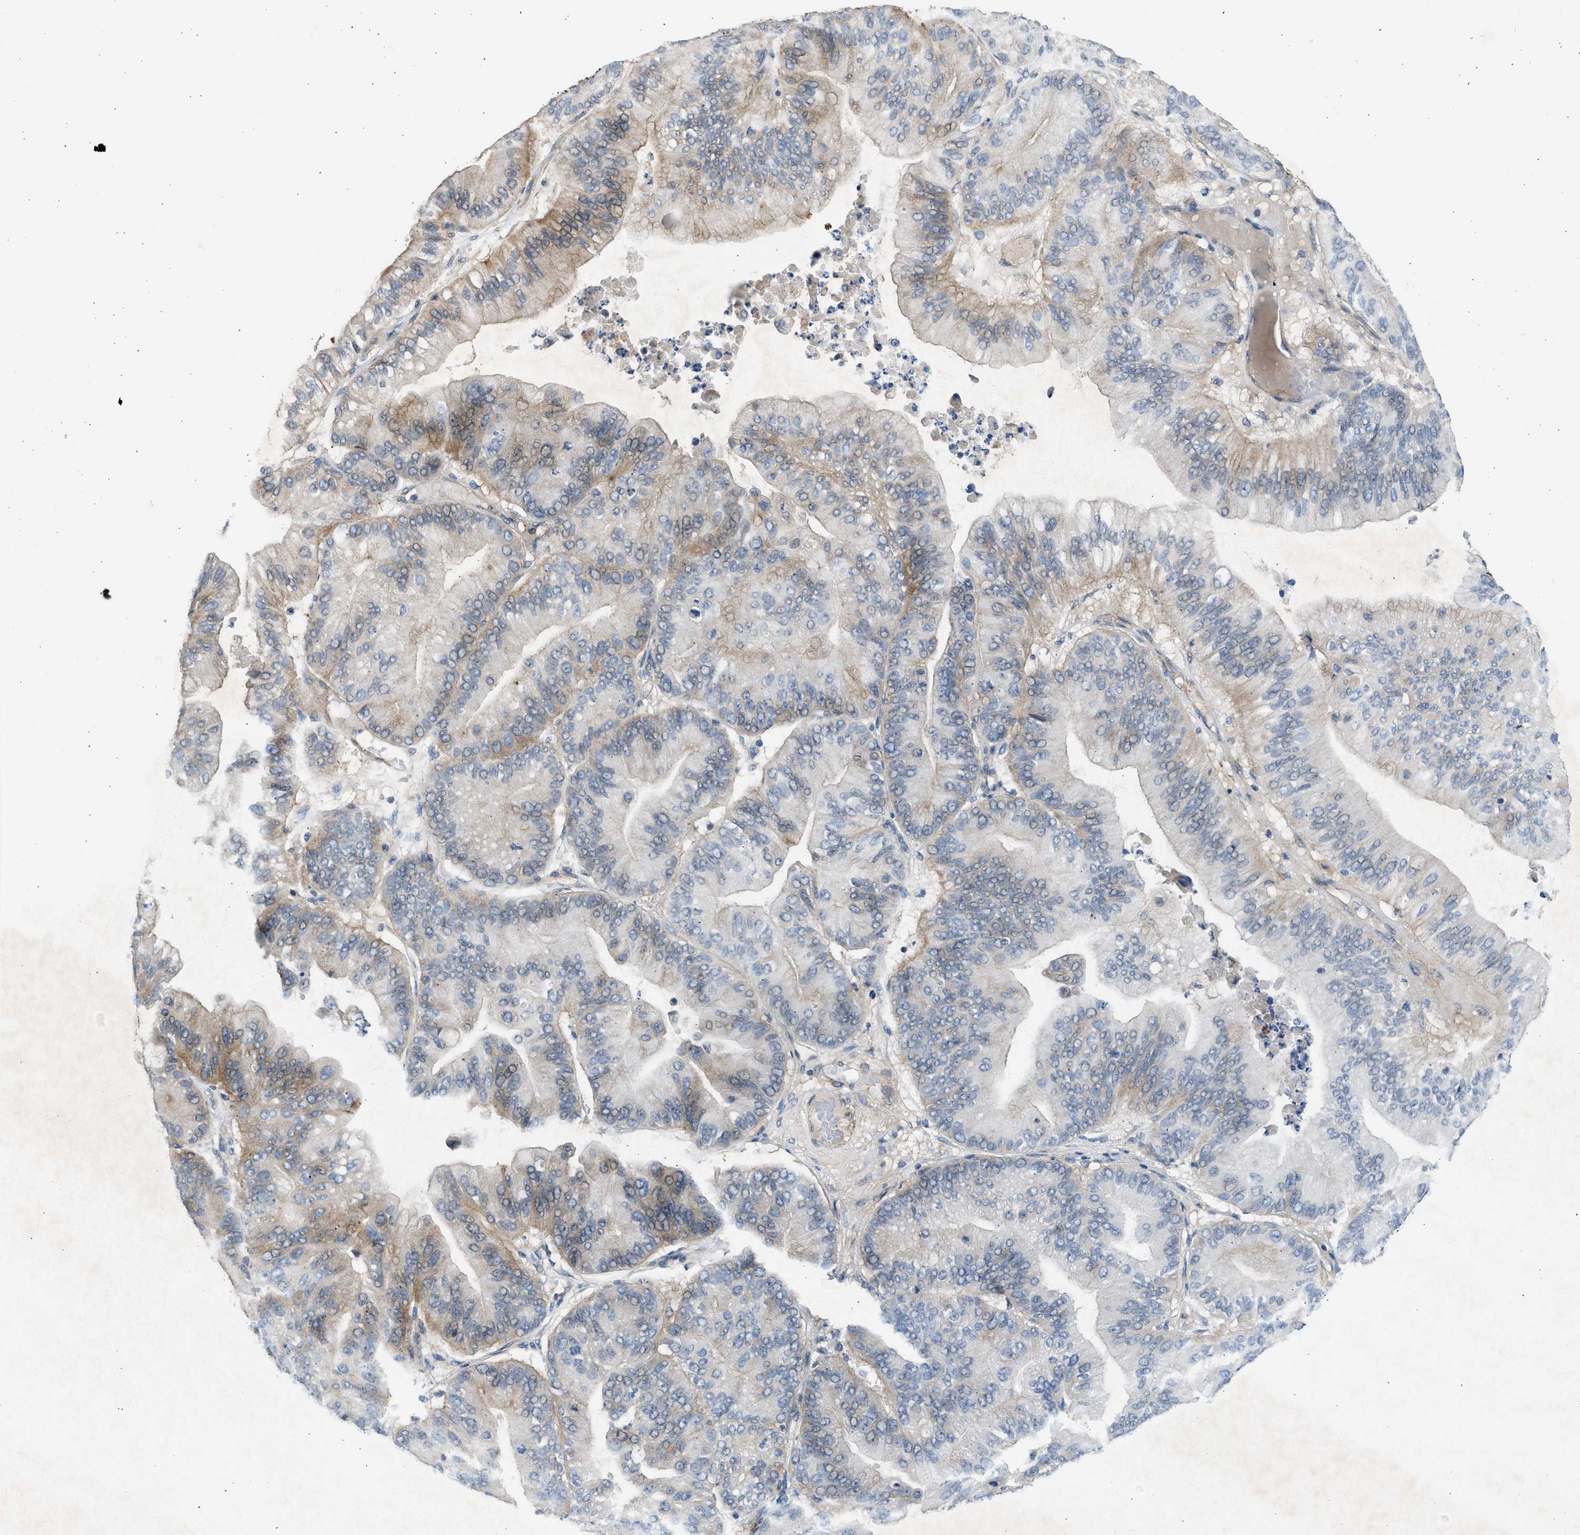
{"staining": {"intensity": "weak", "quantity": "25%-75%", "location": "cytoplasmic/membranous"}, "tissue": "ovarian cancer", "cell_type": "Tumor cells", "image_type": "cancer", "snomed": [{"axis": "morphology", "description": "Cystadenocarcinoma, mucinous, NOS"}, {"axis": "topography", "description": "Ovary"}], "caption": "Ovarian cancer (mucinous cystadenocarcinoma) stained for a protein (brown) shows weak cytoplasmic/membranous positive staining in about 25%-75% of tumor cells.", "gene": "PCNX3", "patient": {"sex": "female", "age": 61}}